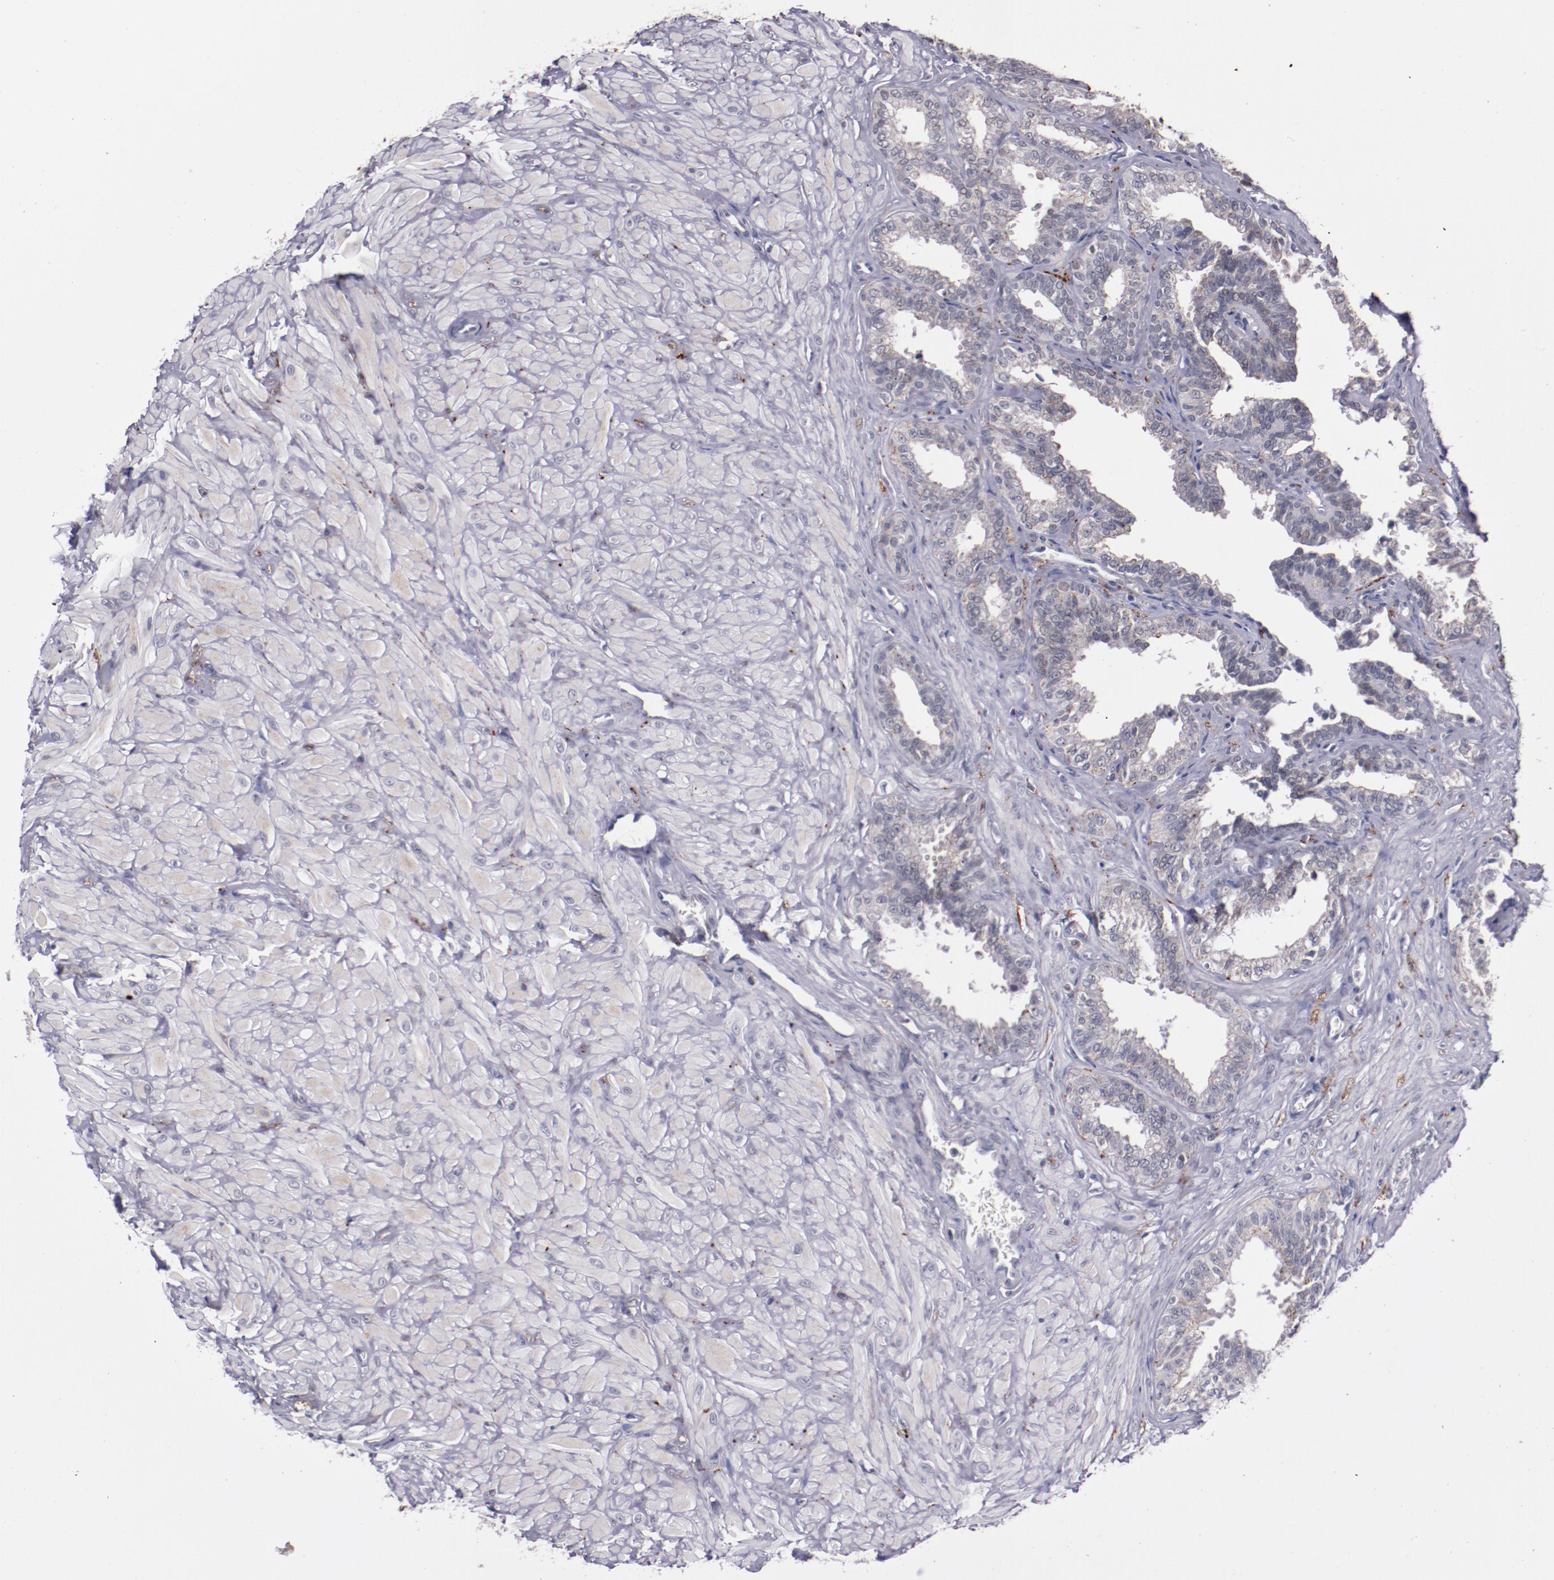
{"staining": {"intensity": "weak", "quantity": ">75%", "location": "cytoplasmic/membranous"}, "tissue": "seminal vesicle", "cell_type": "Glandular cells", "image_type": "normal", "snomed": [{"axis": "morphology", "description": "Normal tissue, NOS"}, {"axis": "topography", "description": "Seminal veicle"}], "caption": "Protein analysis of benign seminal vesicle shows weak cytoplasmic/membranous expression in about >75% of glandular cells.", "gene": "SYP", "patient": {"sex": "male", "age": 26}}